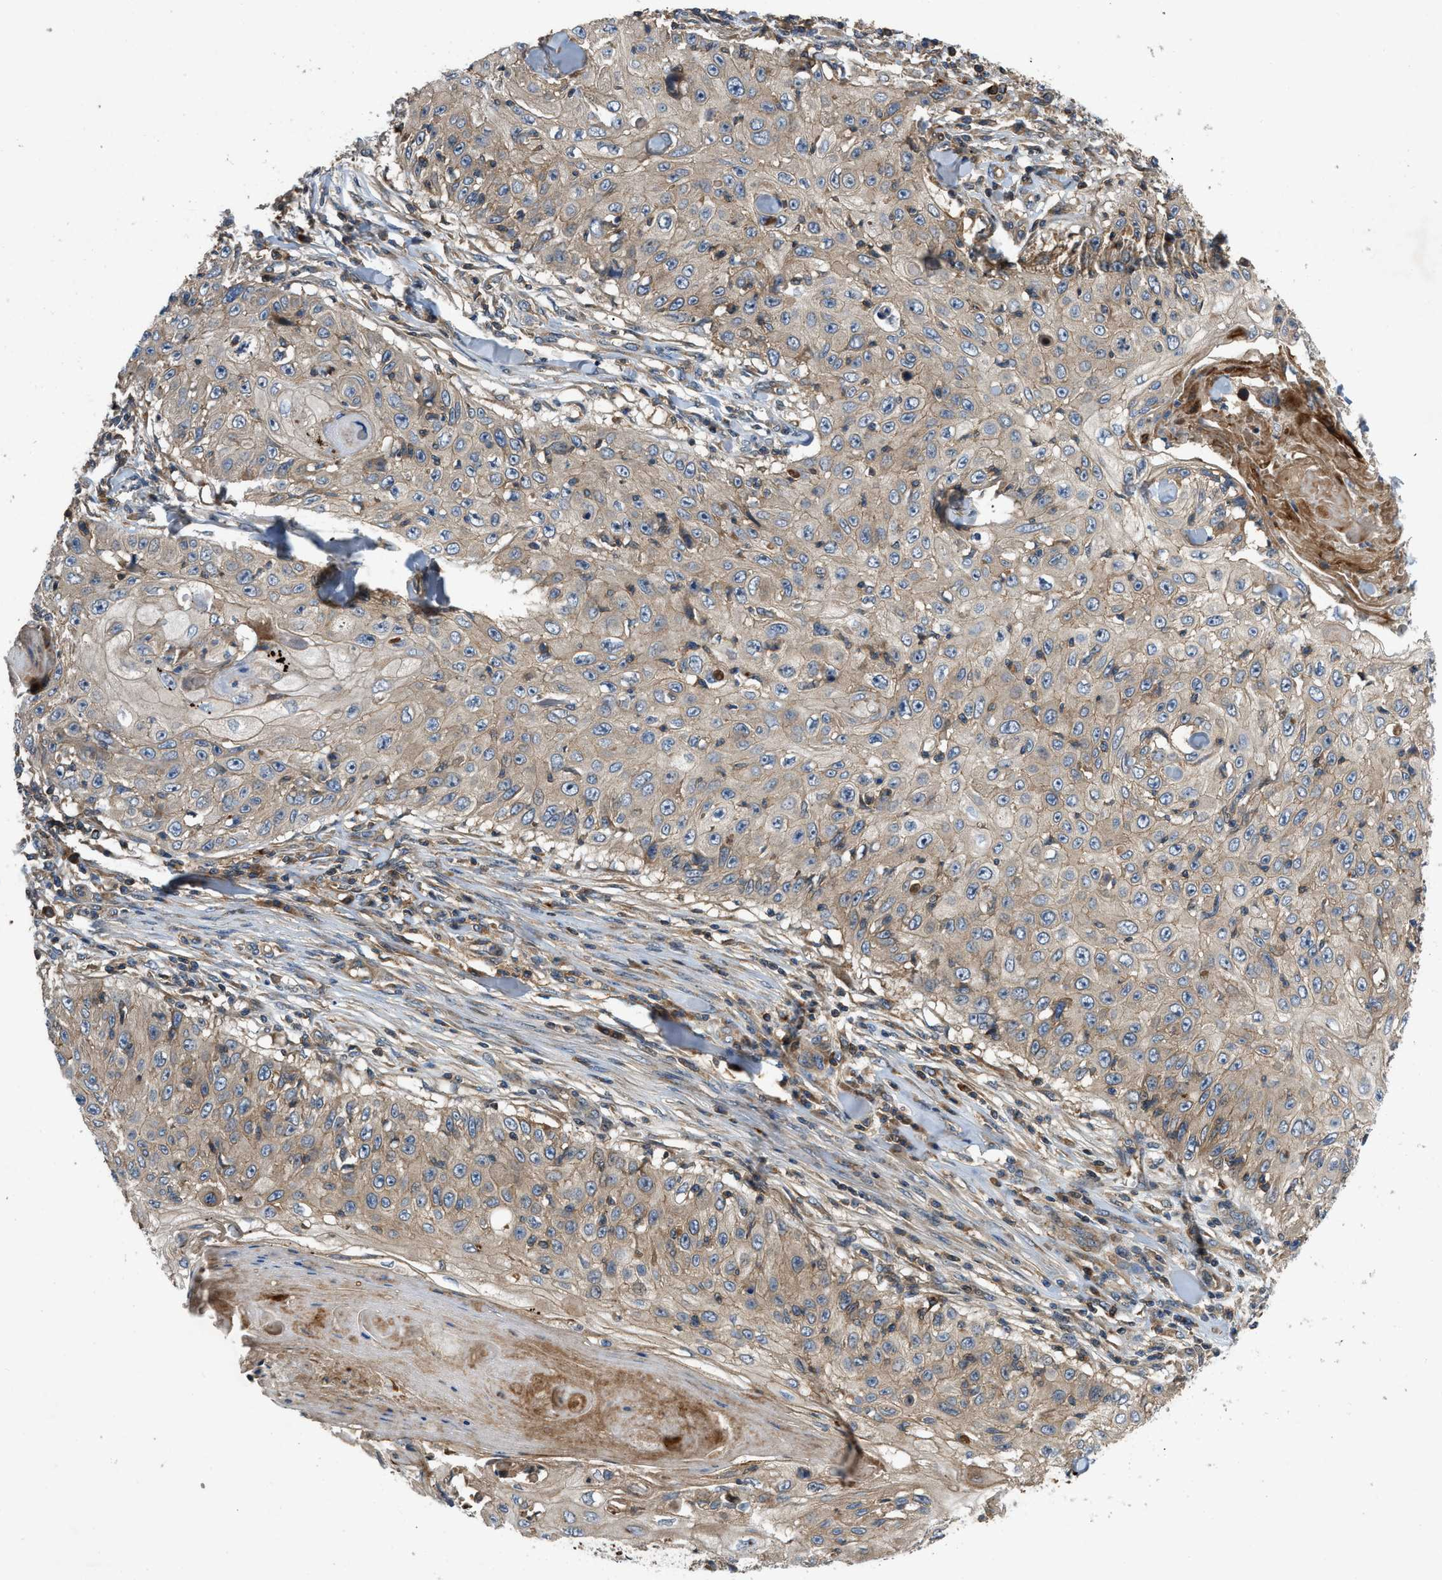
{"staining": {"intensity": "weak", "quantity": ">75%", "location": "cytoplasmic/membranous"}, "tissue": "skin cancer", "cell_type": "Tumor cells", "image_type": "cancer", "snomed": [{"axis": "morphology", "description": "Squamous cell carcinoma, NOS"}, {"axis": "topography", "description": "Skin"}], "caption": "Human skin cancer stained for a protein (brown) reveals weak cytoplasmic/membranous positive positivity in approximately >75% of tumor cells.", "gene": "CNNM3", "patient": {"sex": "male", "age": 86}}